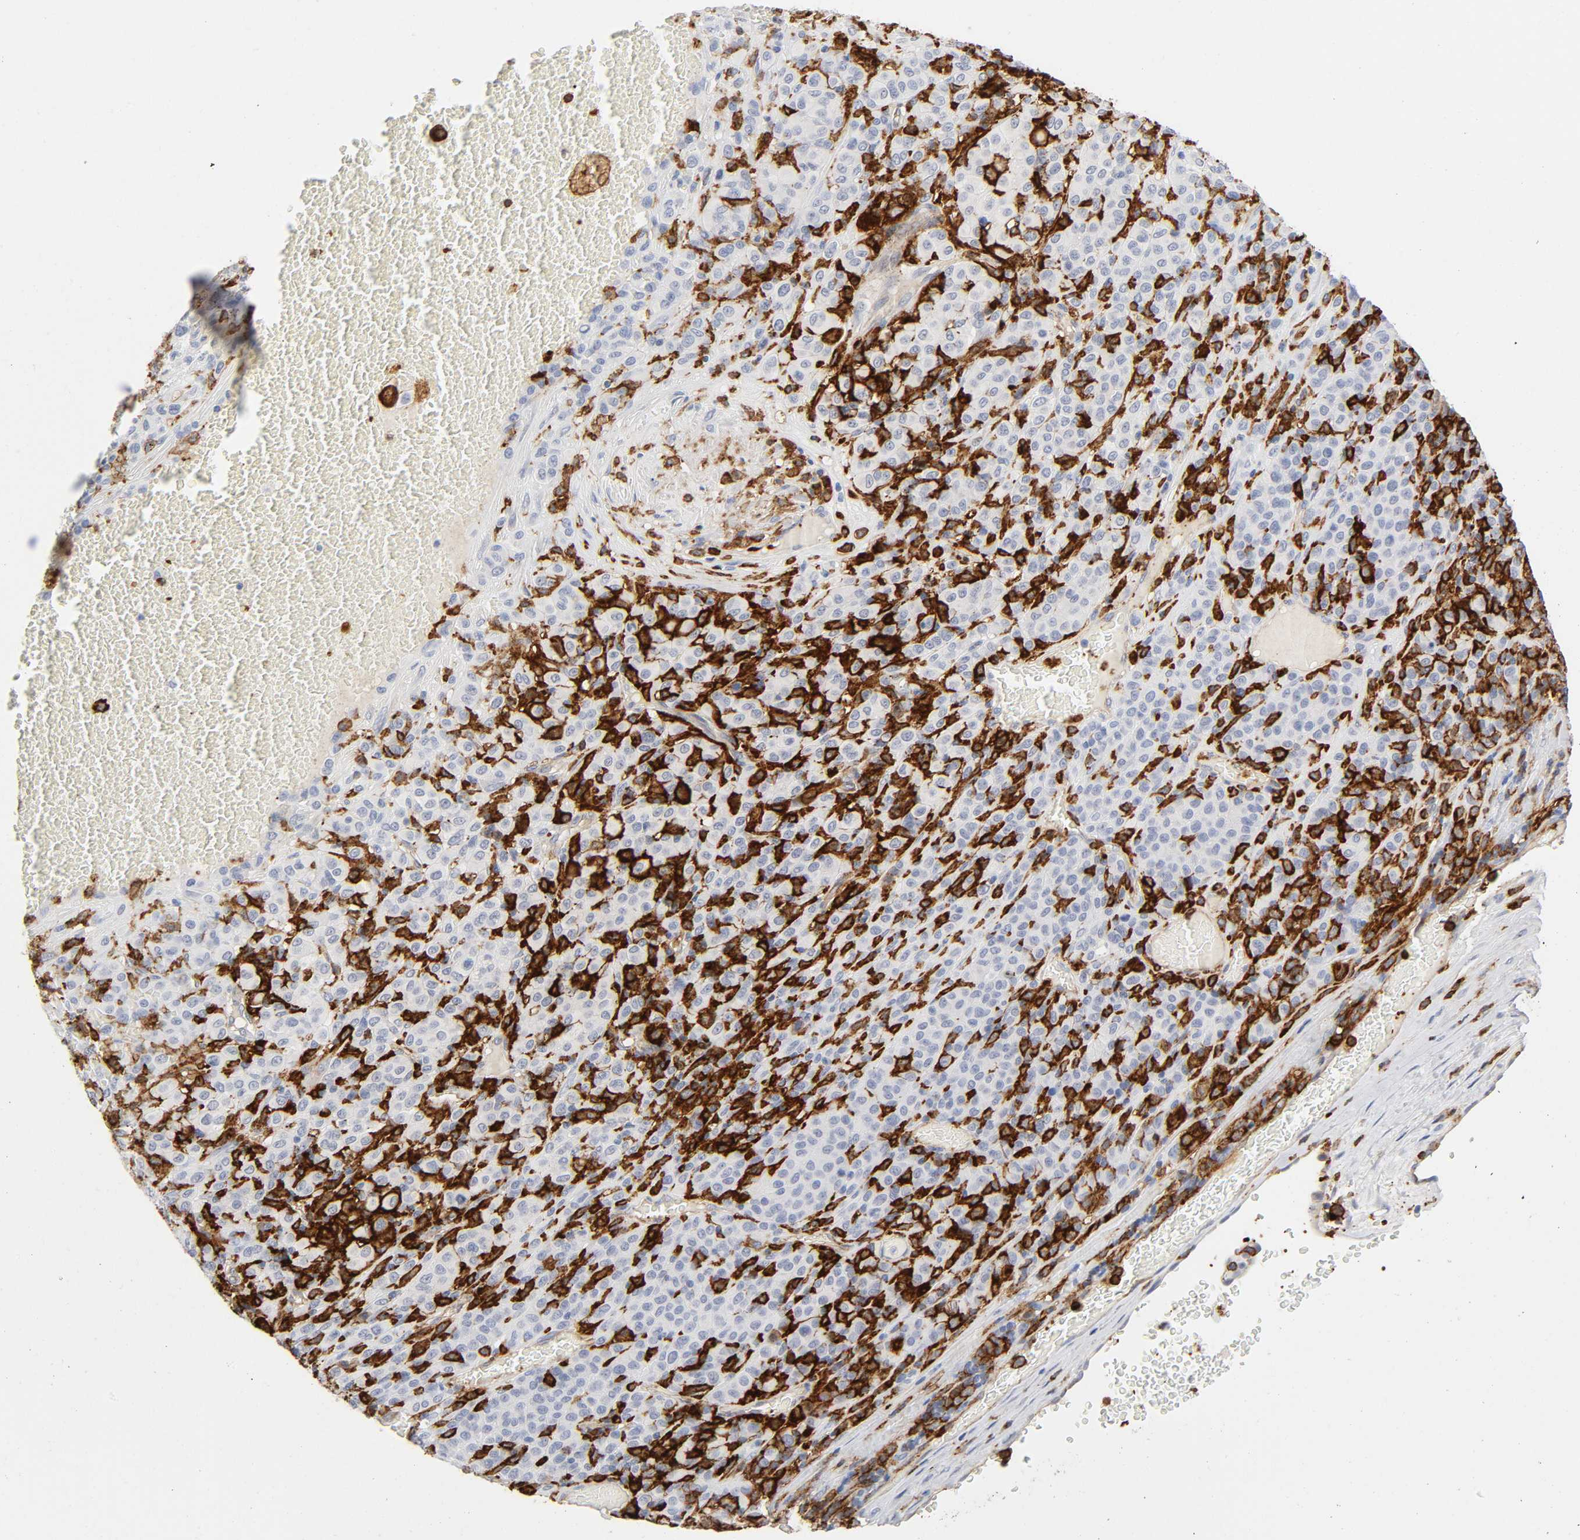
{"staining": {"intensity": "negative", "quantity": "none", "location": "none"}, "tissue": "melanoma", "cell_type": "Tumor cells", "image_type": "cancer", "snomed": [{"axis": "morphology", "description": "Malignant melanoma, Metastatic site"}, {"axis": "topography", "description": "Pancreas"}], "caption": "This is a photomicrograph of immunohistochemistry staining of melanoma, which shows no positivity in tumor cells.", "gene": "LYN", "patient": {"sex": "female", "age": 30}}